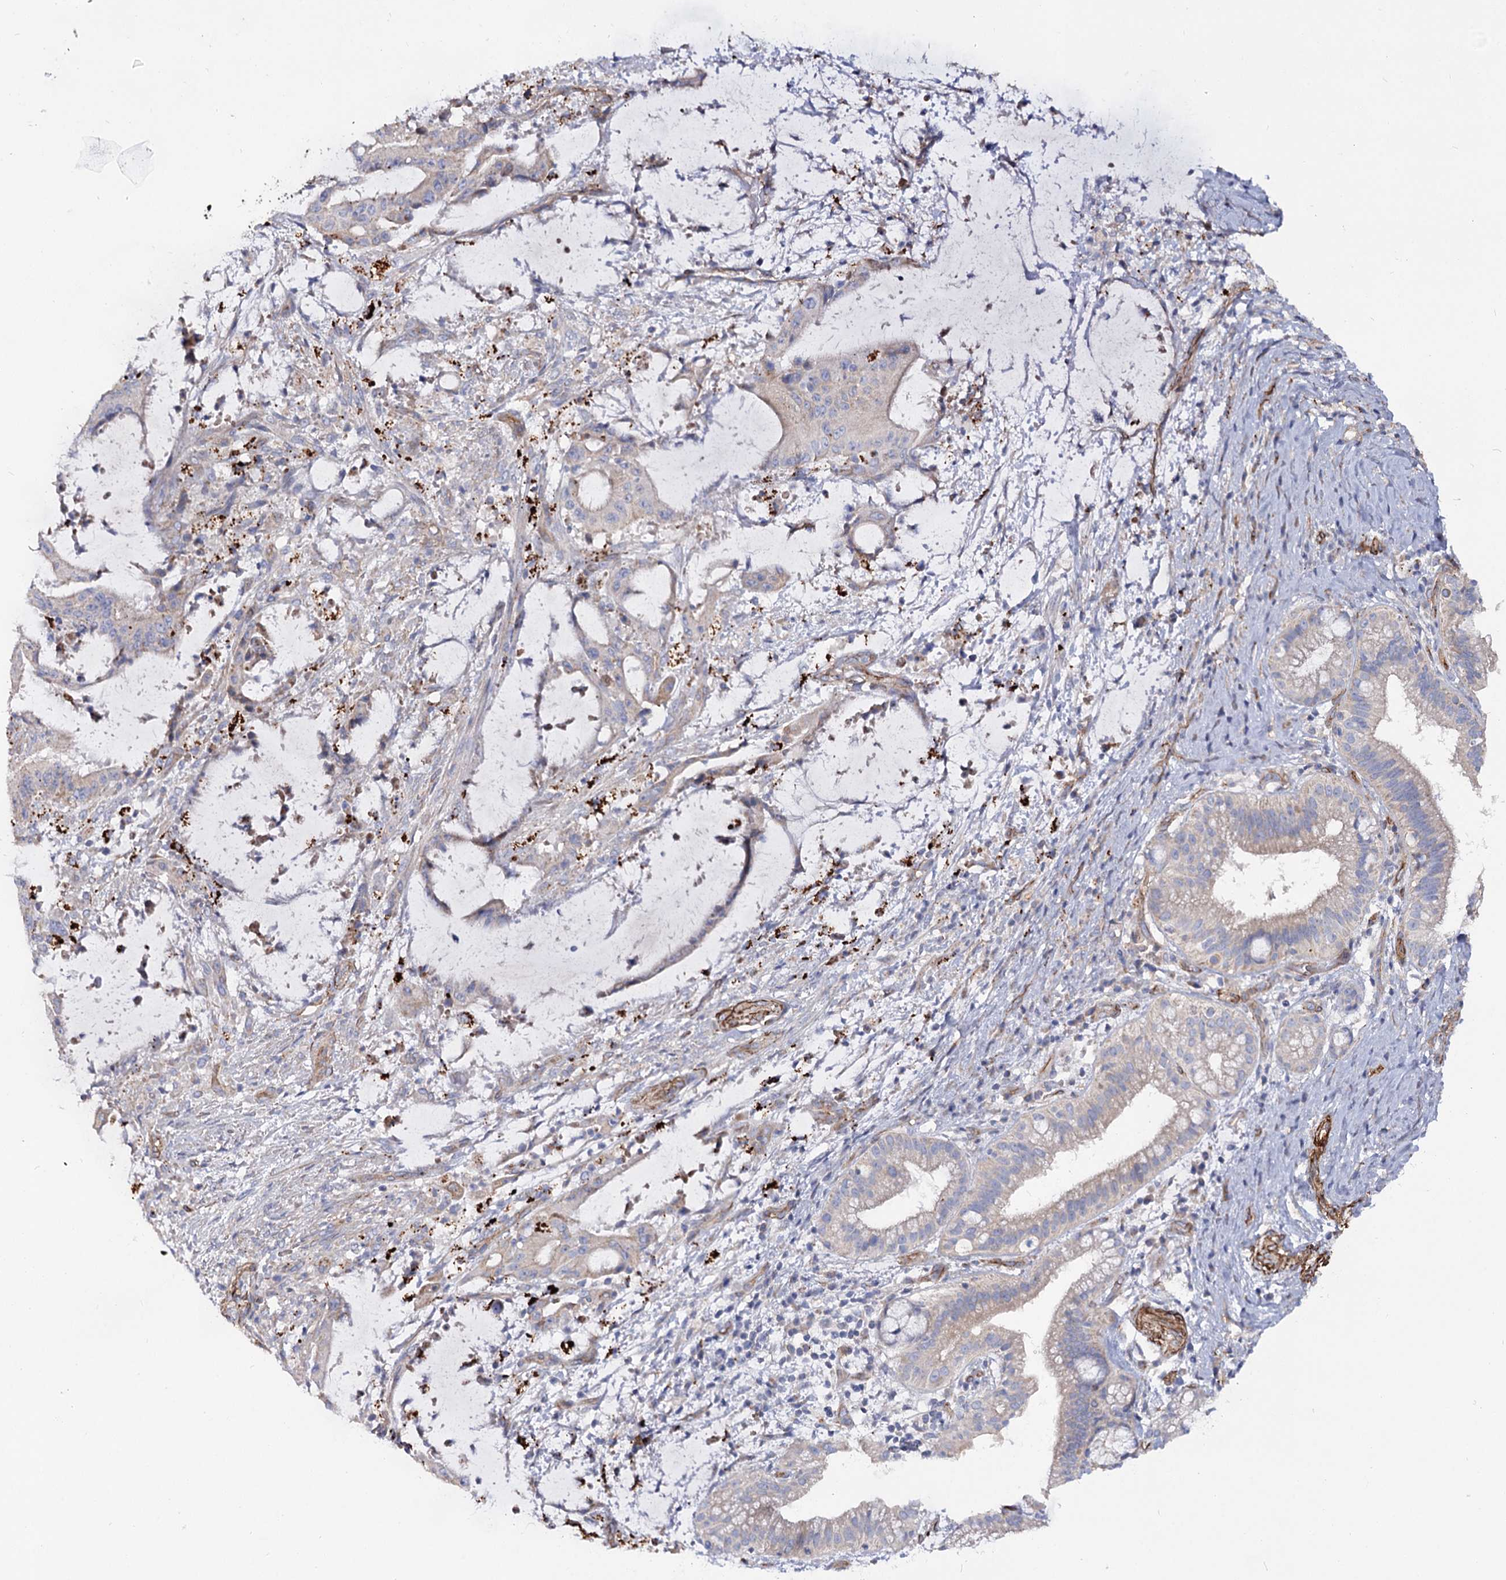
{"staining": {"intensity": "negative", "quantity": "none", "location": "none"}, "tissue": "liver cancer", "cell_type": "Tumor cells", "image_type": "cancer", "snomed": [{"axis": "morphology", "description": "Normal tissue, NOS"}, {"axis": "morphology", "description": "Cholangiocarcinoma"}, {"axis": "topography", "description": "Liver"}, {"axis": "topography", "description": "Peripheral nerve tissue"}], "caption": "A high-resolution histopathology image shows immunohistochemistry (IHC) staining of liver cancer, which exhibits no significant positivity in tumor cells.", "gene": "TMEM164", "patient": {"sex": "female", "age": 73}}